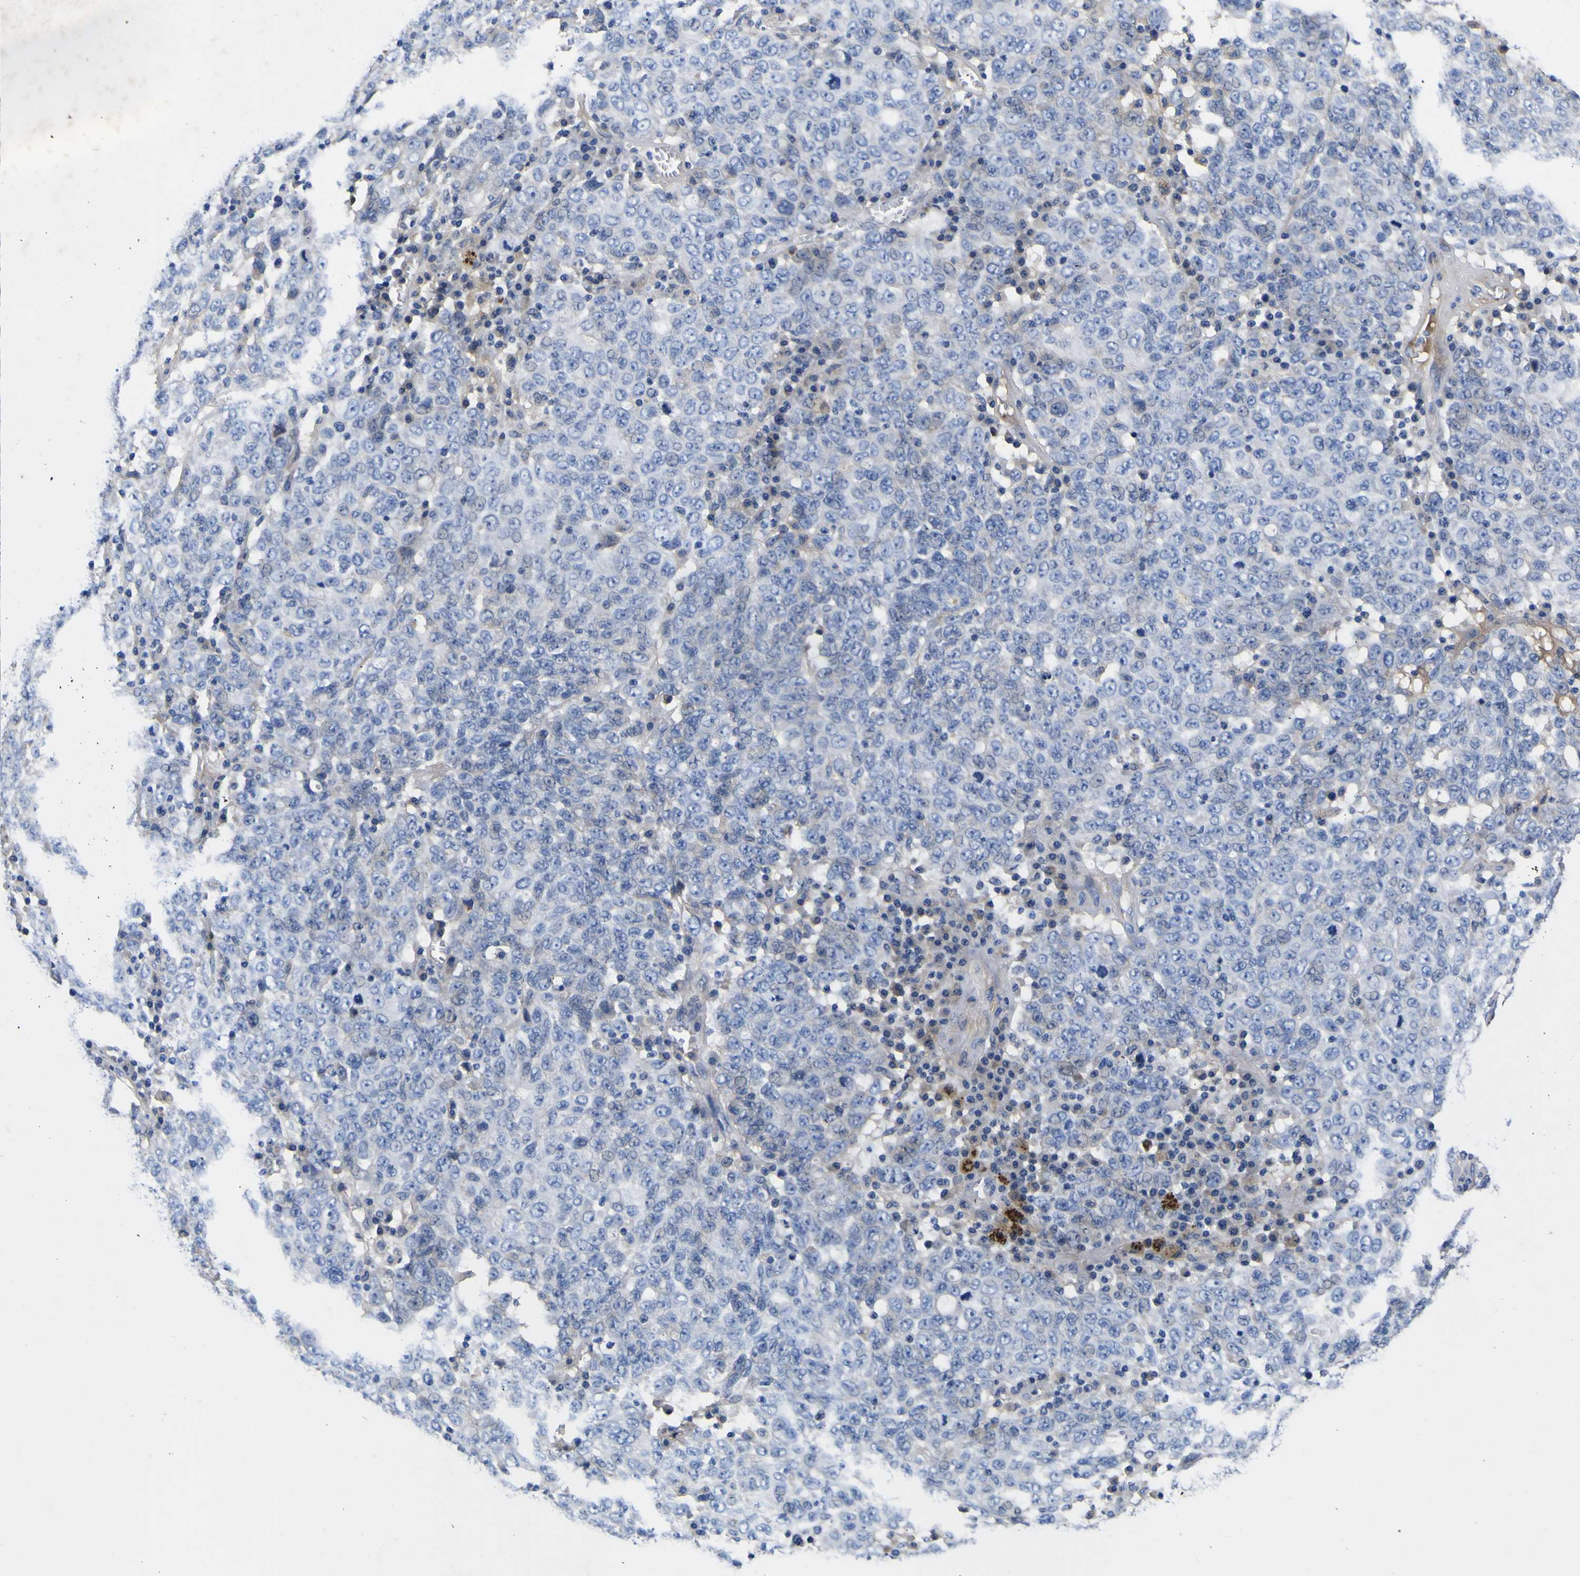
{"staining": {"intensity": "negative", "quantity": "none", "location": "none"}, "tissue": "ovarian cancer", "cell_type": "Tumor cells", "image_type": "cancer", "snomed": [{"axis": "morphology", "description": "Carcinoma, endometroid"}, {"axis": "topography", "description": "Ovary"}], "caption": "Human ovarian cancer stained for a protein using immunohistochemistry (IHC) reveals no staining in tumor cells.", "gene": "VASN", "patient": {"sex": "female", "age": 62}}